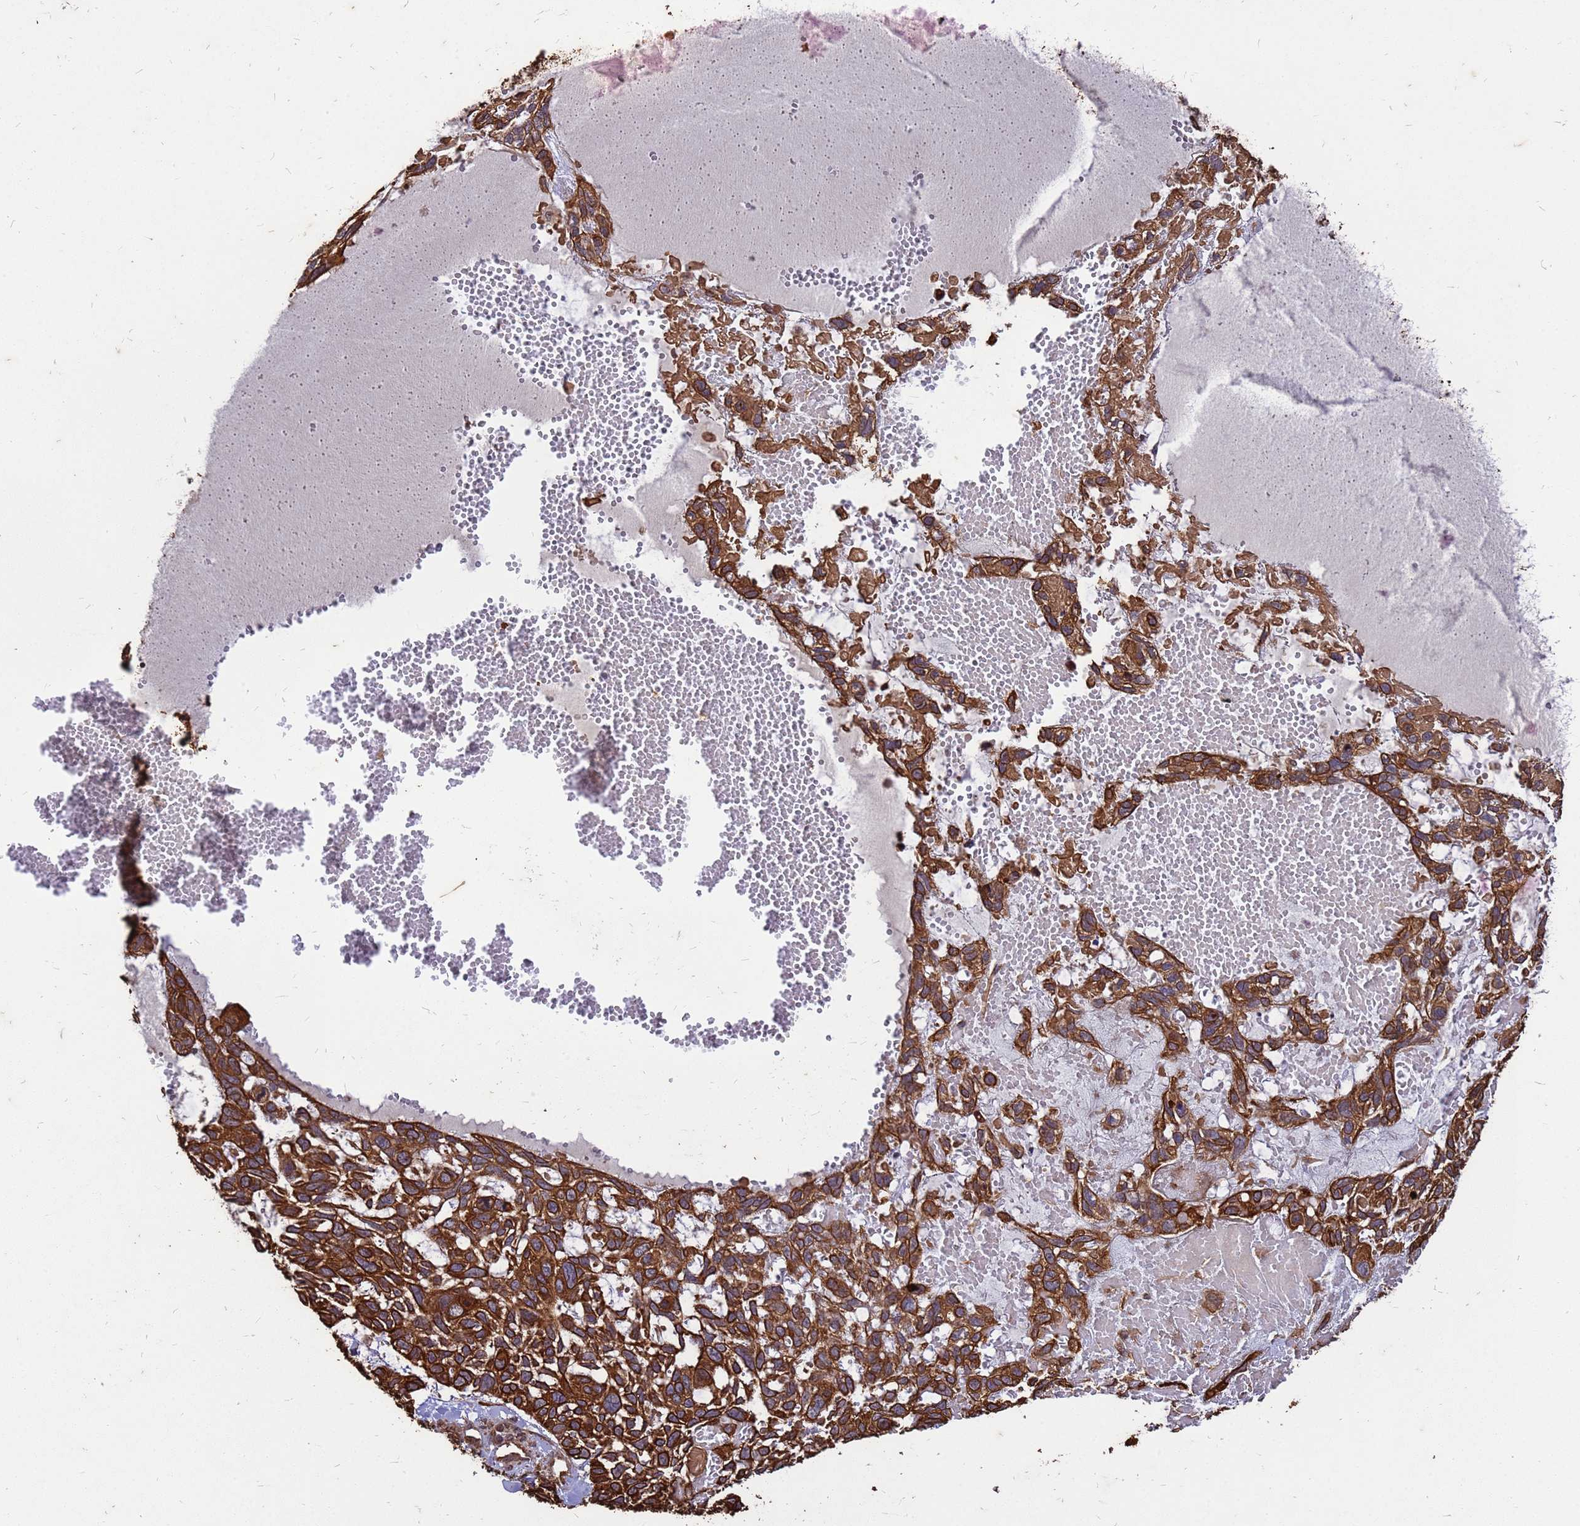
{"staining": {"intensity": "strong", "quantity": ">75%", "location": "cytoplasmic/membranous"}, "tissue": "skin cancer", "cell_type": "Tumor cells", "image_type": "cancer", "snomed": [{"axis": "morphology", "description": "Basal cell carcinoma"}, {"axis": "topography", "description": "Skin"}], "caption": "About >75% of tumor cells in human skin cancer display strong cytoplasmic/membranous protein expression as visualized by brown immunohistochemical staining.", "gene": "ZNF618", "patient": {"sex": "male", "age": 88}}